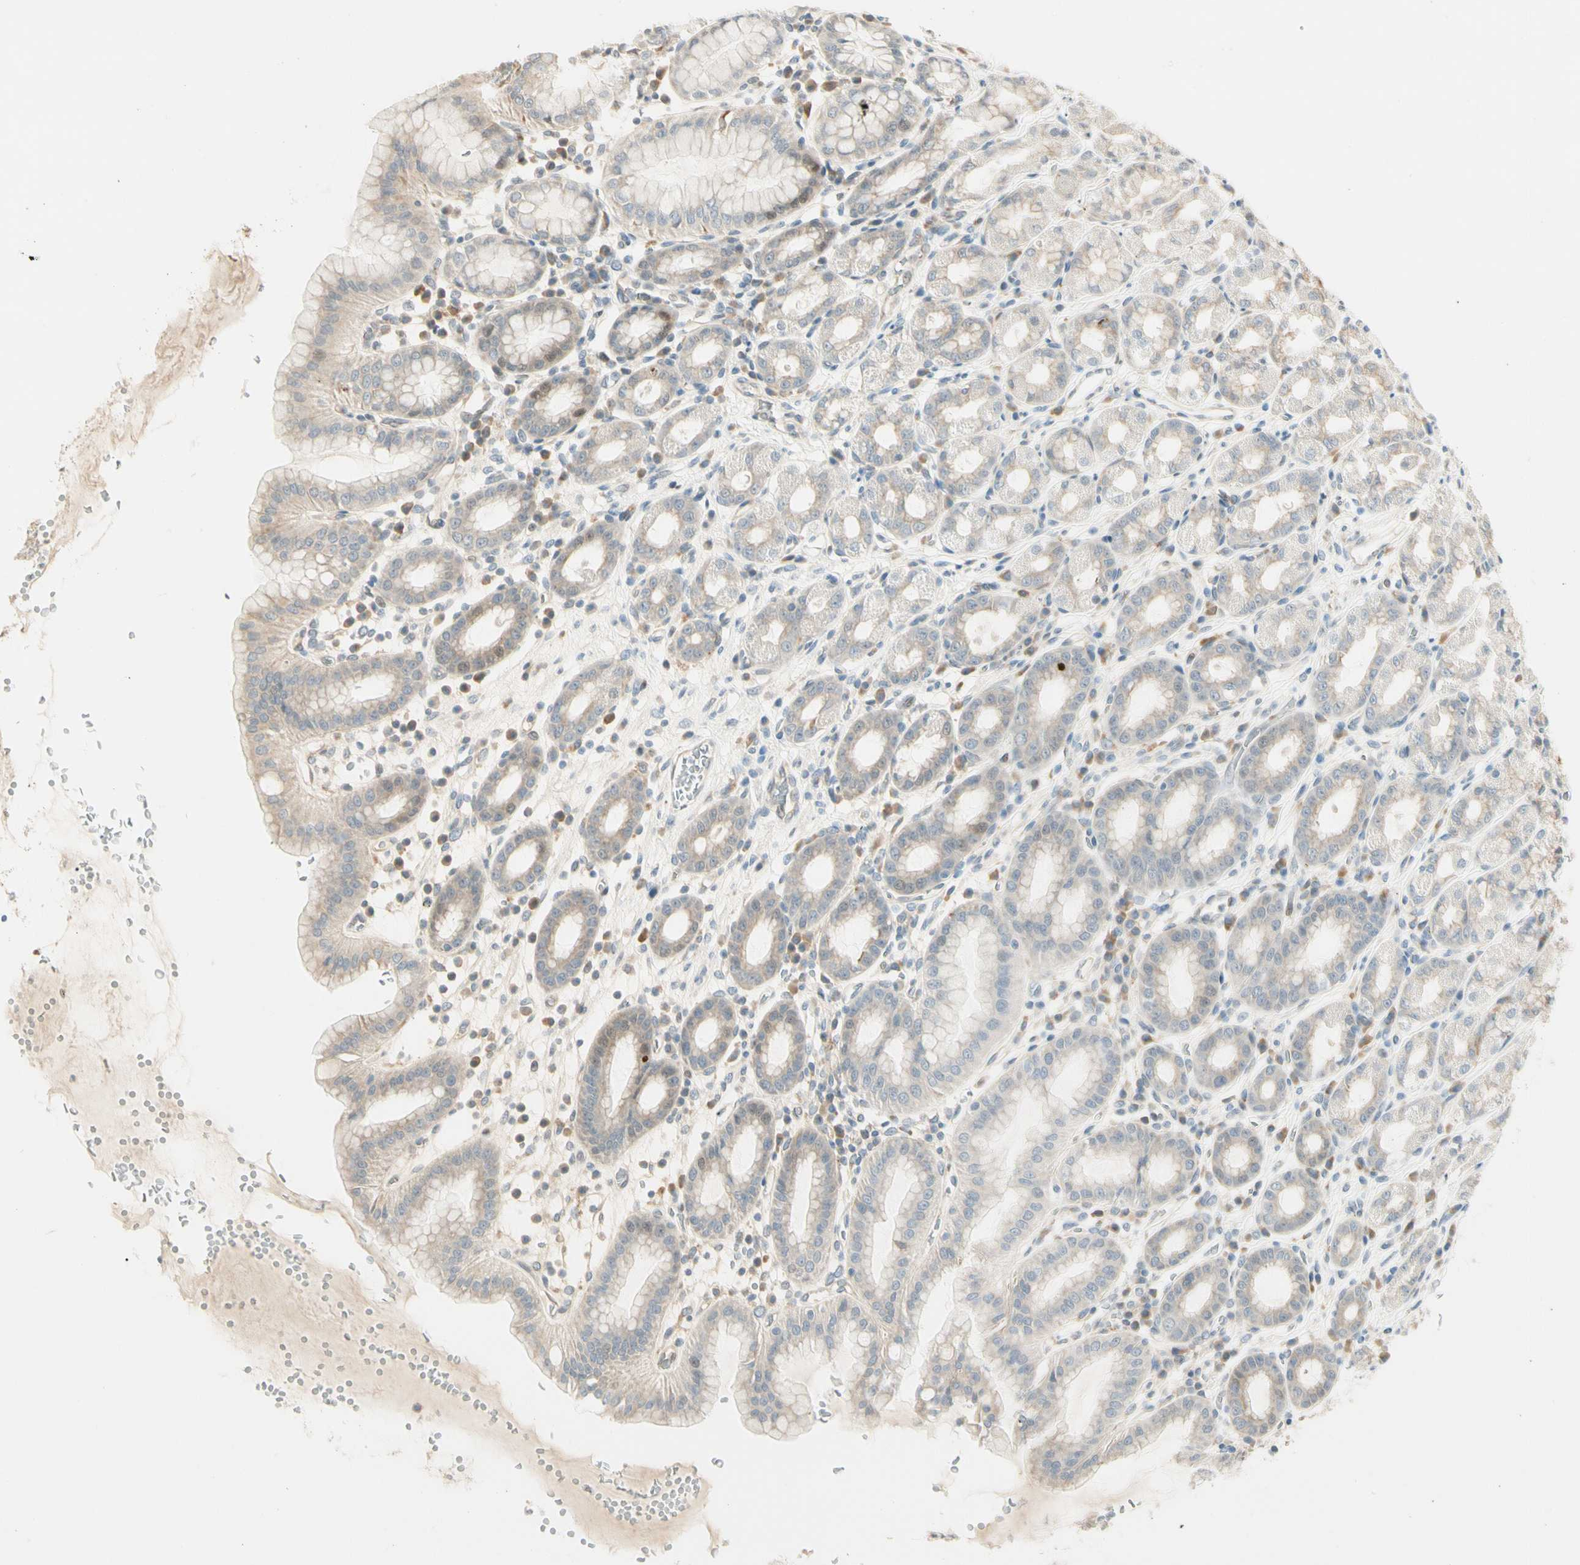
{"staining": {"intensity": "weak", "quantity": "25%-75%", "location": "cytoplasmic/membranous"}, "tissue": "stomach", "cell_type": "Glandular cells", "image_type": "normal", "snomed": [{"axis": "morphology", "description": "Normal tissue, NOS"}, {"axis": "topography", "description": "Stomach, upper"}], "caption": "The image exhibits staining of unremarkable stomach, revealing weak cytoplasmic/membranous protein staining (brown color) within glandular cells.", "gene": "FNDC3B", "patient": {"sex": "male", "age": 68}}